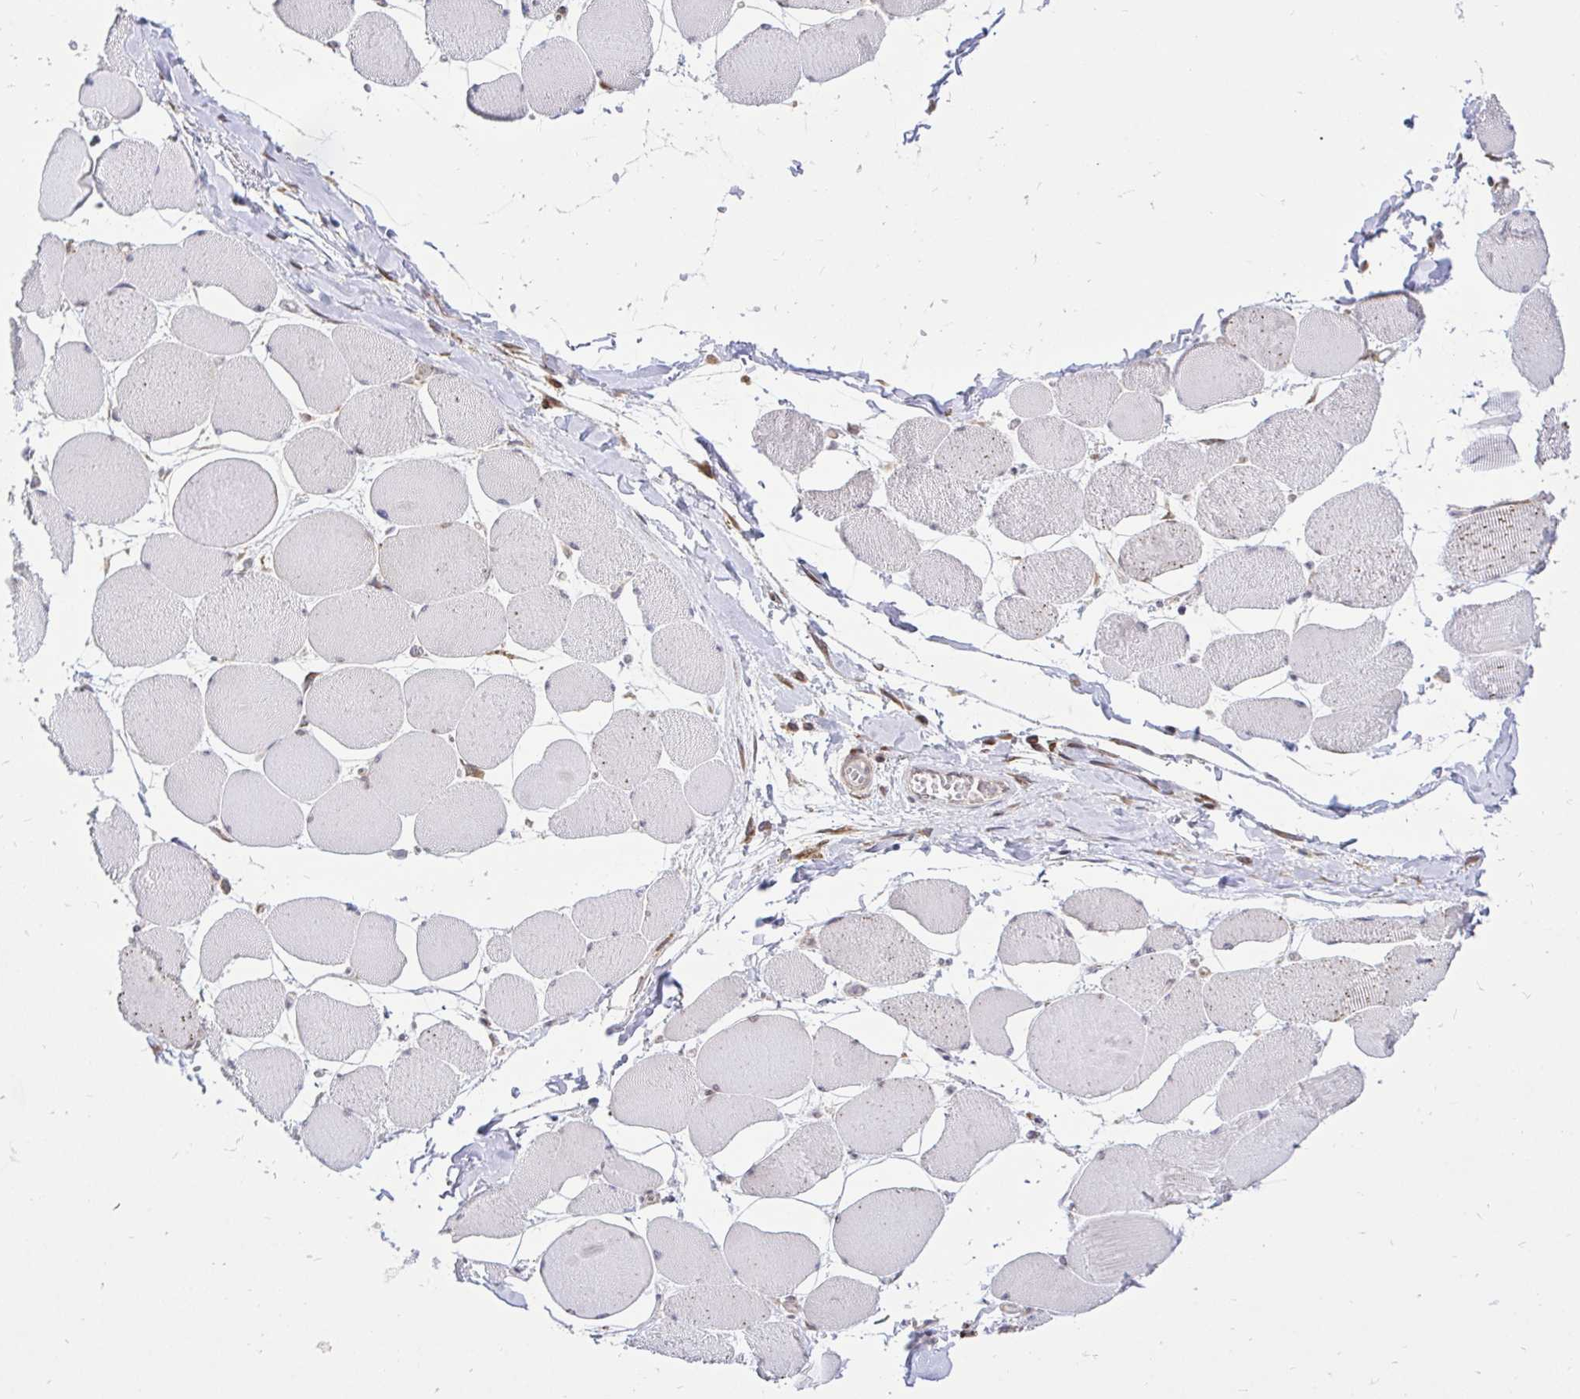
{"staining": {"intensity": "moderate", "quantity": "<25%", "location": "nuclear"}, "tissue": "skeletal muscle", "cell_type": "Myocytes", "image_type": "normal", "snomed": [{"axis": "morphology", "description": "Normal tissue, NOS"}, {"axis": "topography", "description": "Skeletal muscle"}], "caption": "Normal skeletal muscle displays moderate nuclear staining in about <25% of myocytes, visualized by immunohistochemistry. Immunohistochemistry stains the protein of interest in brown and the nuclei are stained blue.", "gene": "NAALAD2", "patient": {"sex": "female", "age": 75}}